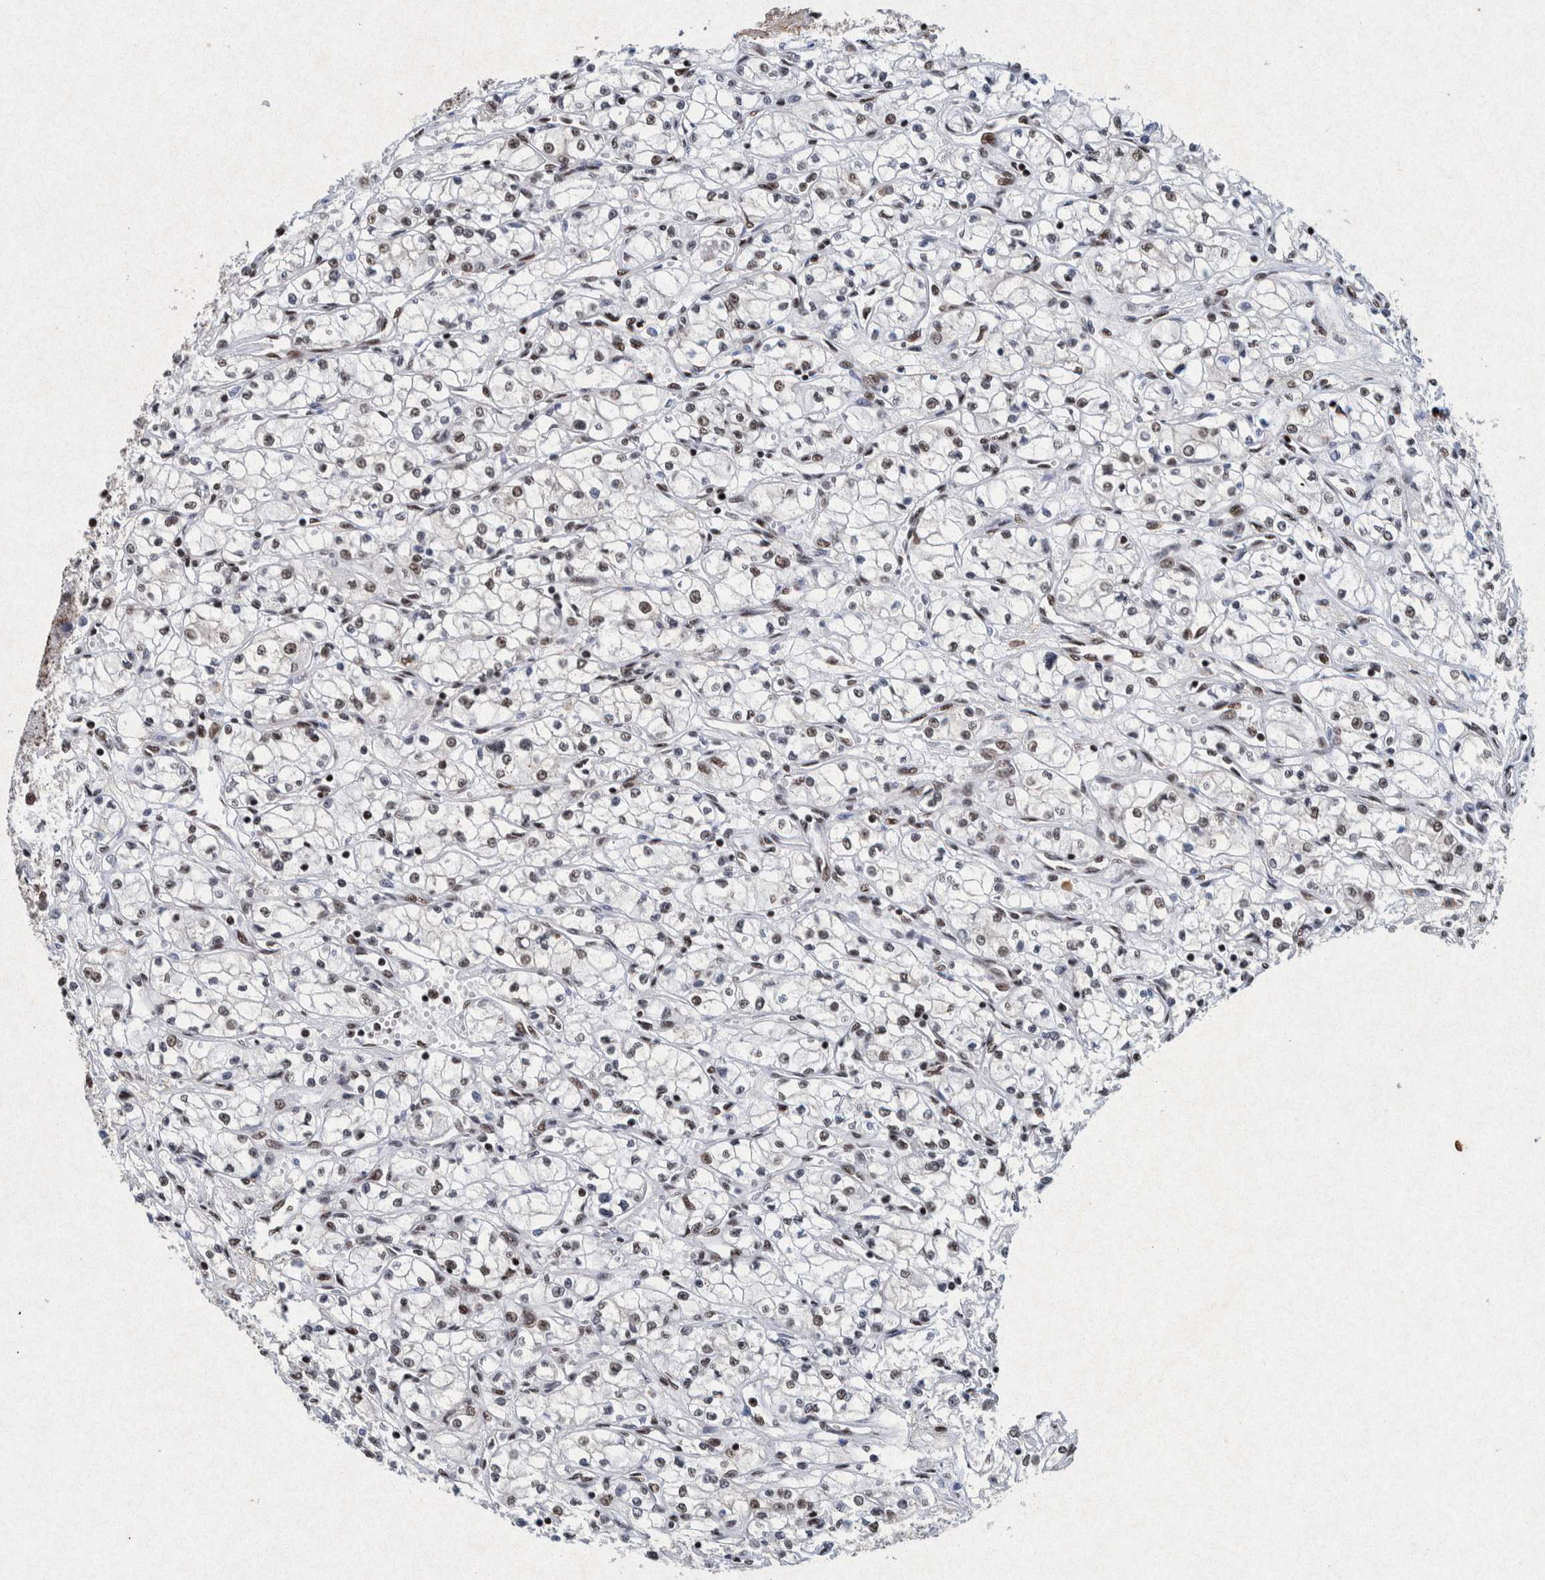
{"staining": {"intensity": "weak", "quantity": "25%-75%", "location": "nuclear"}, "tissue": "renal cancer", "cell_type": "Tumor cells", "image_type": "cancer", "snomed": [{"axis": "morphology", "description": "Normal tissue, NOS"}, {"axis": "morphology", "description": "Adenocarcinoma, NOS"}, {"axis": "topography", "description": "Kidney"}], "caption": "Human adenocarcinoma (renal) stained with a protein marker reveals weak staining in tumor cells.", "gene": "TAF10", "patient": {"sex": "male", "age": 59}}